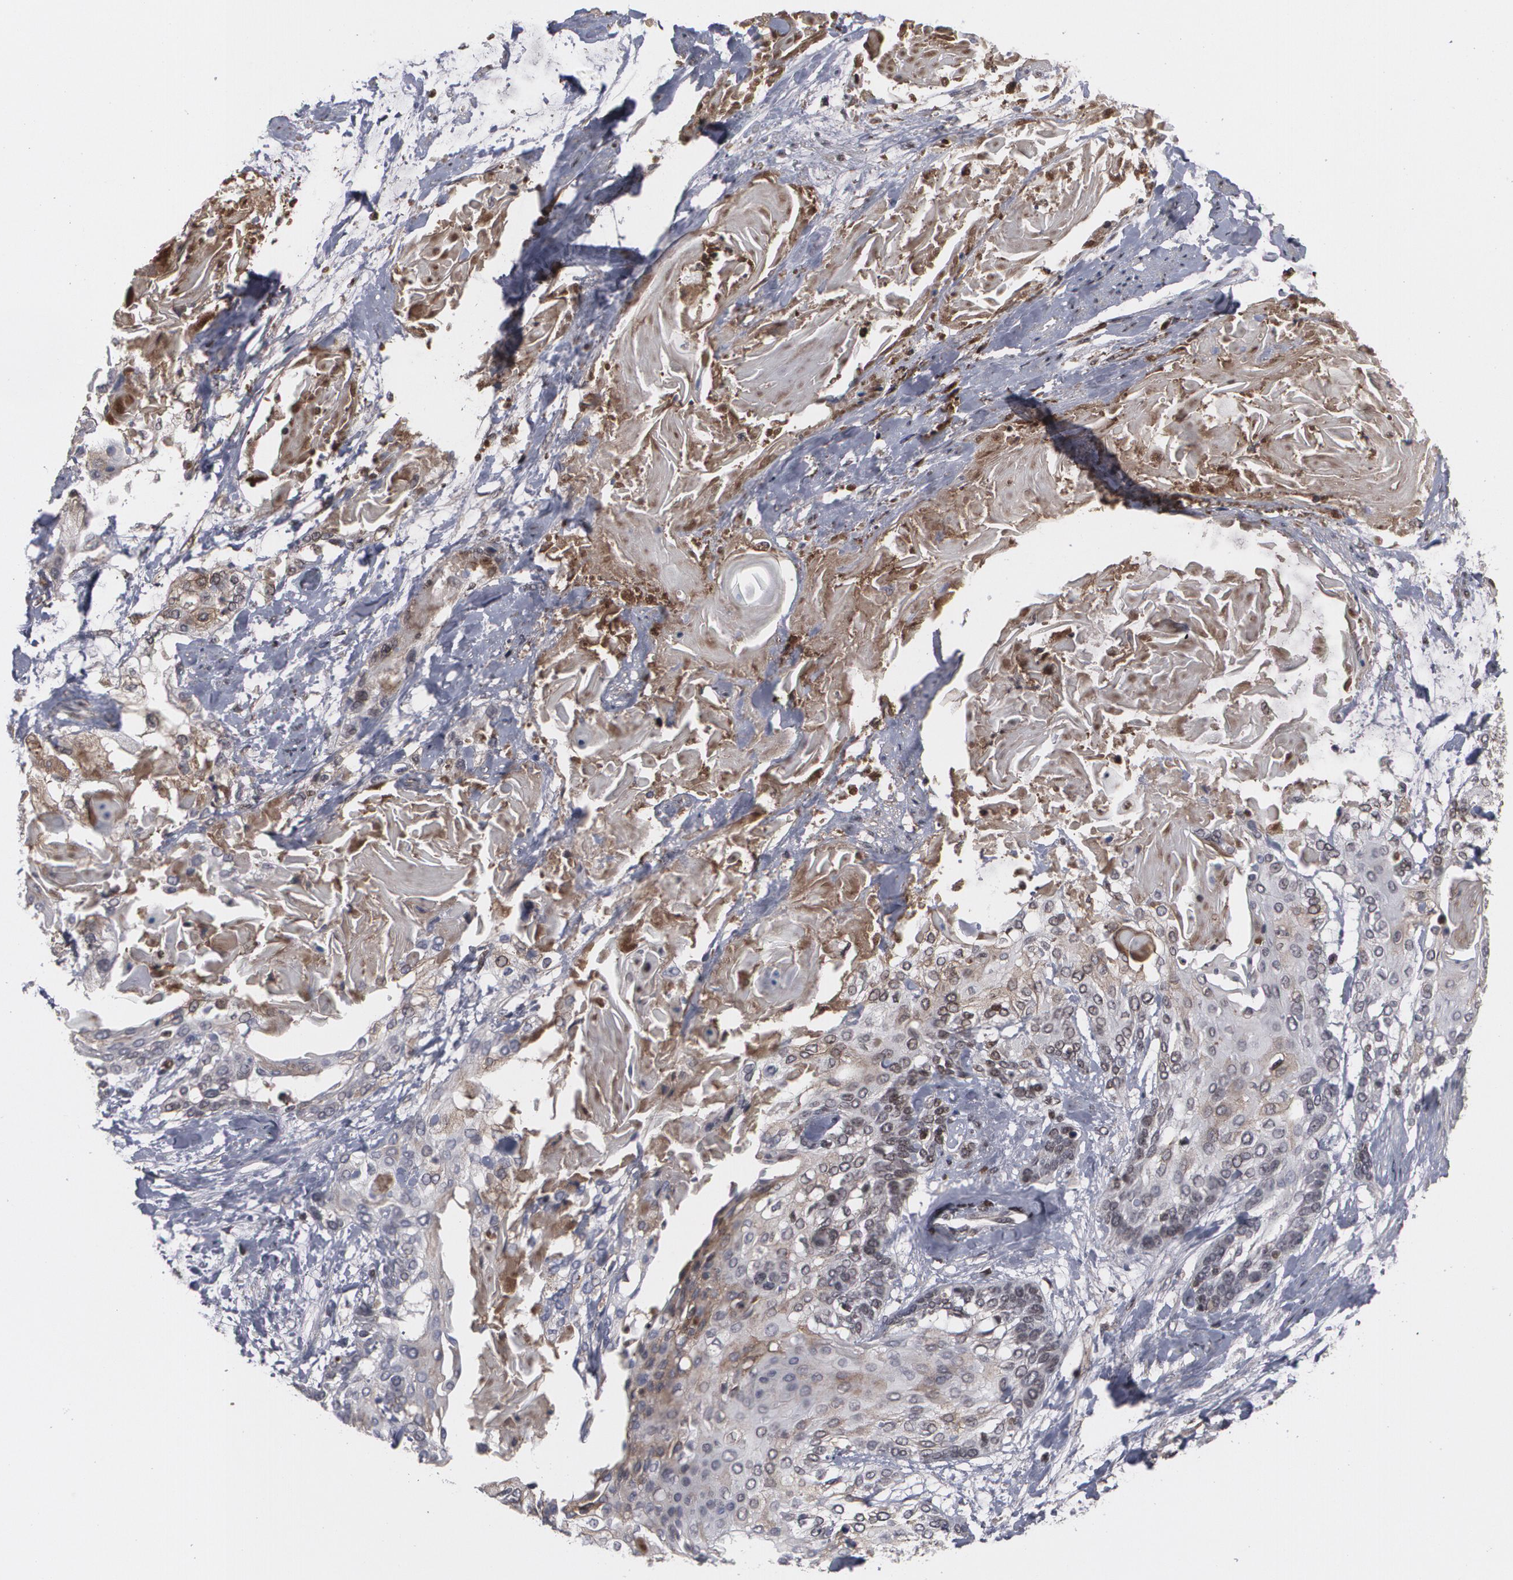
{"staining": {"intensity": "weak", "quantity": "<25%", "location": "cytoplasmic/membranous"}, "tissue": "cervical cancer", "cell_type": "Tumor cells", "image_type": "cancer", "snomed": [{"axis": "morphology", "description": "Squamous cell carcinoma, NOS"}, {"axis": "topography", "description": "Cervix"}], "caption": "Tumor cells are negative for brown protein staining in cervical squamous cell carcinoma.", "gene": "LRG1", "patient": {"sex": "female", "age": 57}}